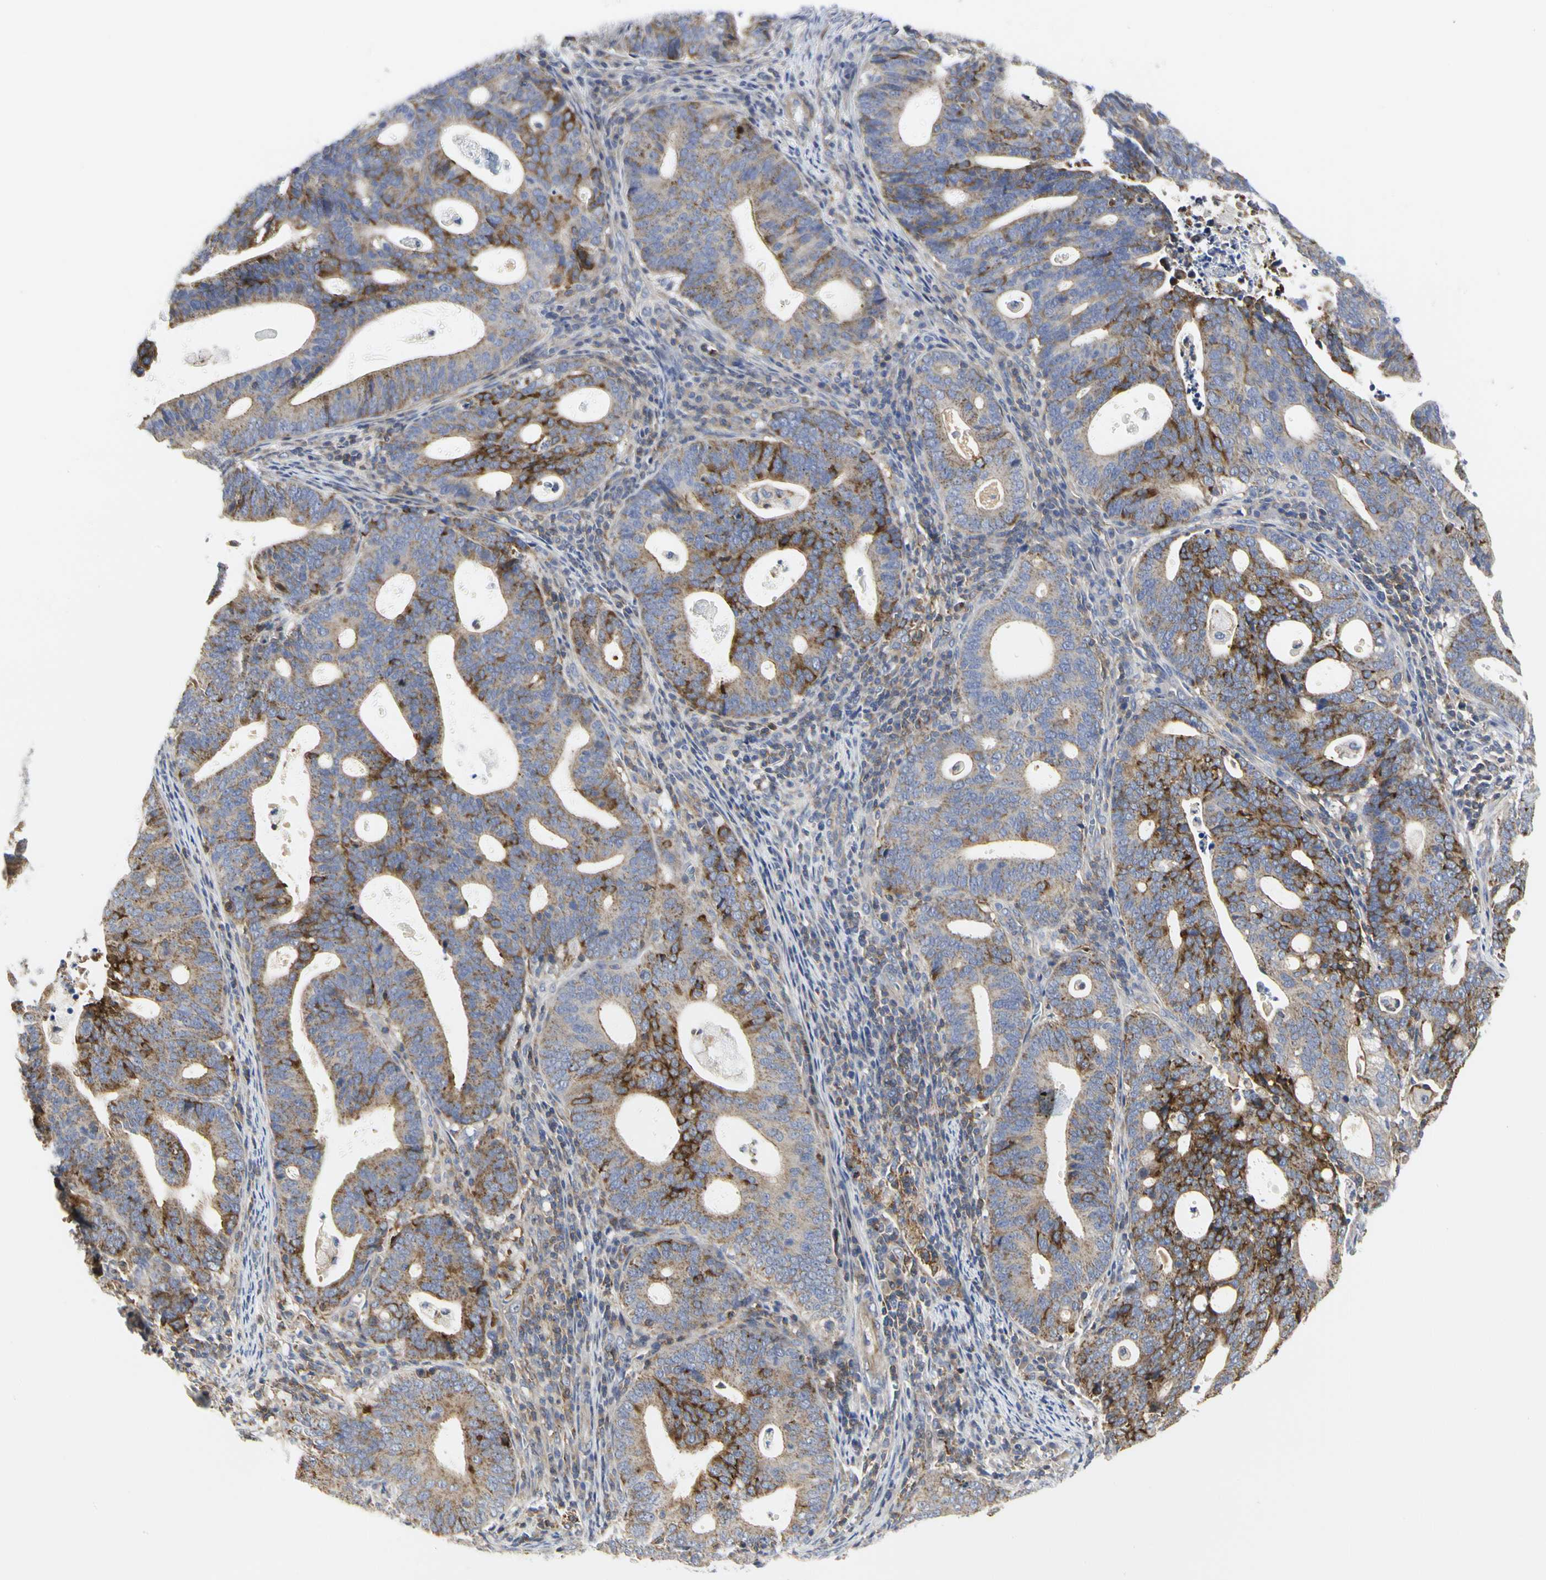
{"staining": {"intensity": "strong", "quantity": "25%-75%", "location": "cytoplasmic/membranous"}, "tissue": "endometrial cancer", "cell_type": "Tumor cells", "image_type": "cancer", "snomed": [{"axis": "morphology", "description": "Adenocarcinoma, NOS"}, {"axis": "topography", "description": "Uterus"}], "caption": "Protein staining reveals strong cytoplasmic/membranous staining in approximately 25%-75% of tumor cells in endometrial cancer (adenocarcinoma).", "gene": "SHANK2", "patient": {"sex": "female", "age": 83}}